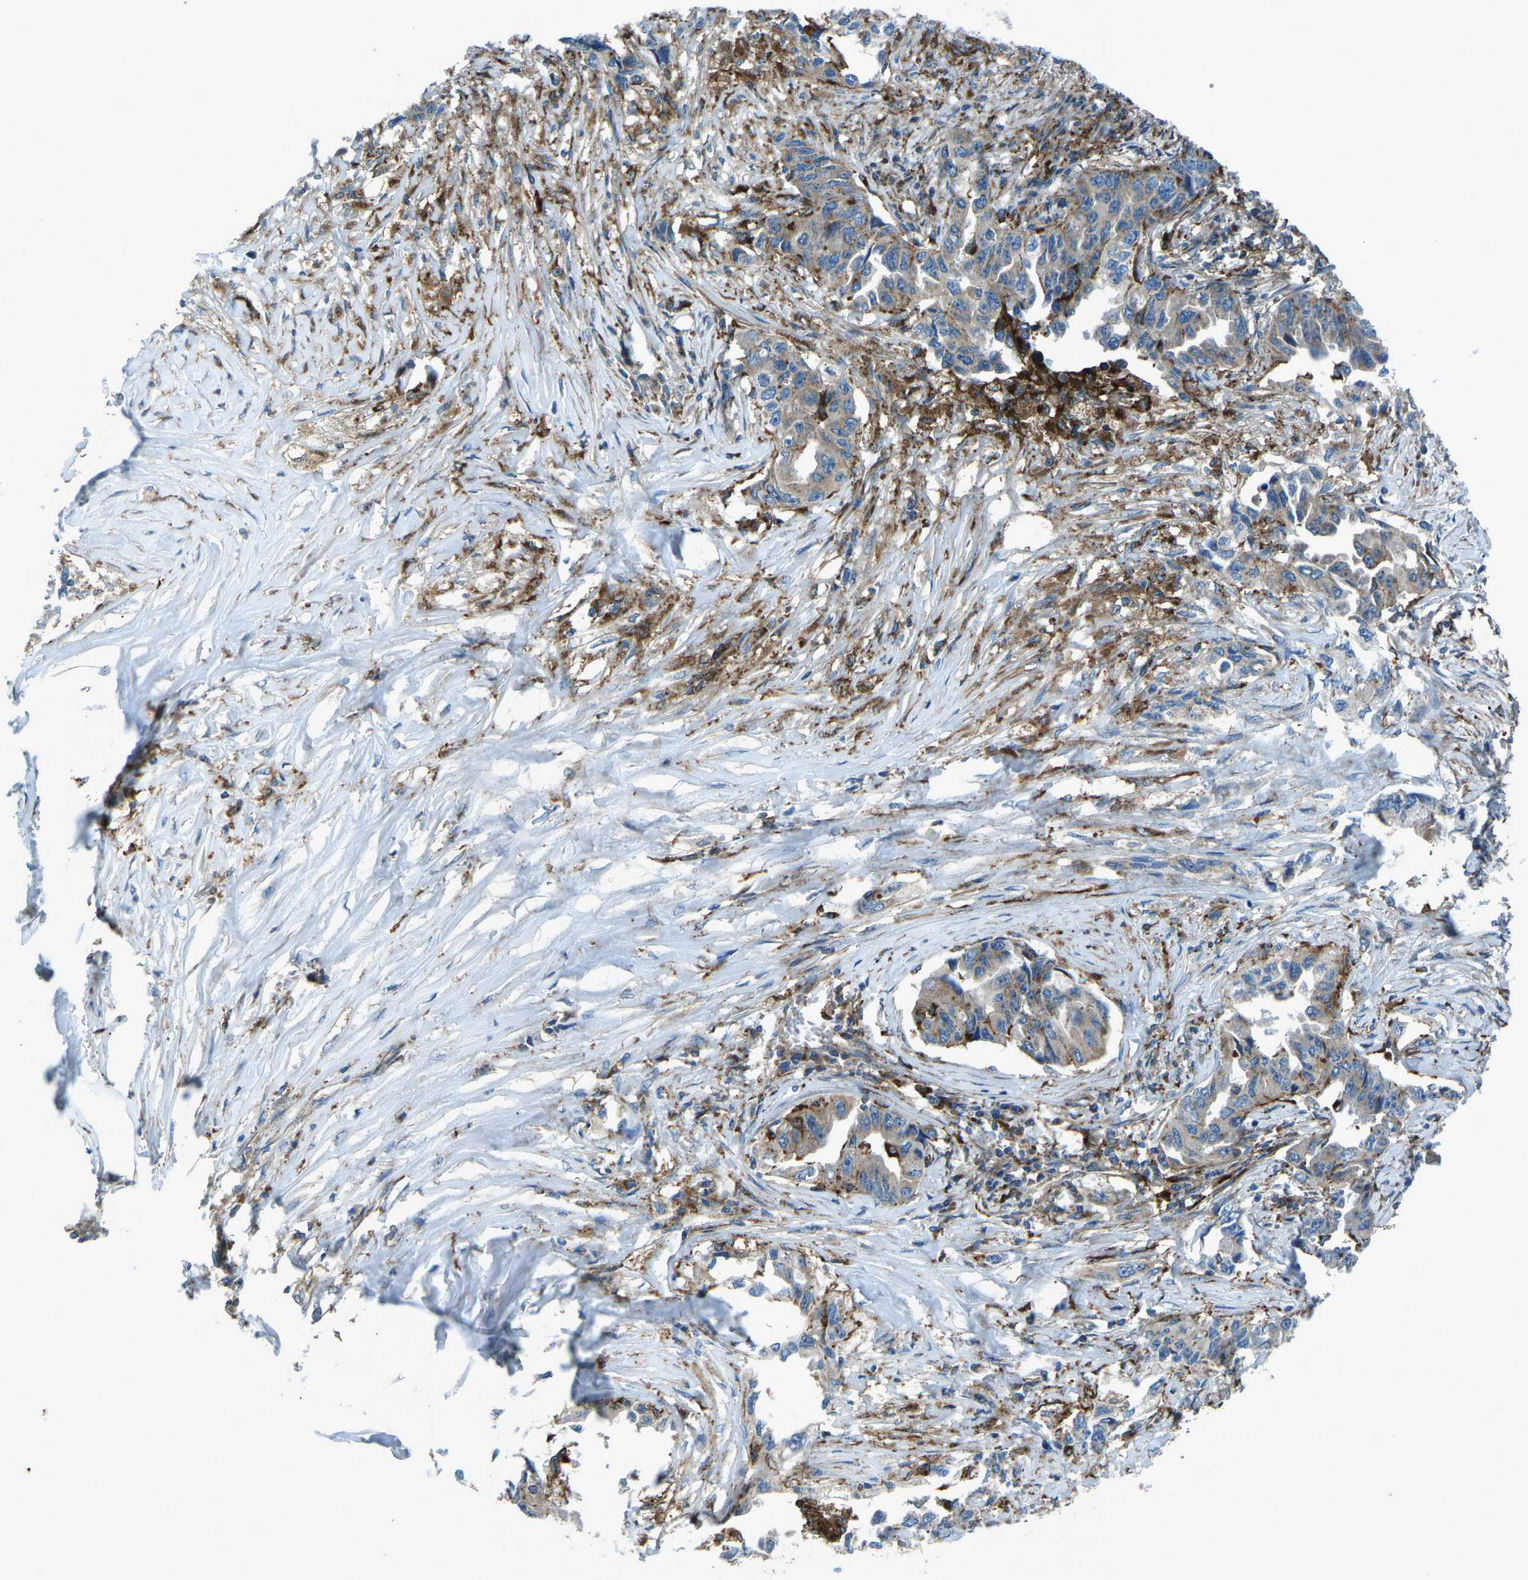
{"staining": {"intensity": "weak", "quantity": "25%-75%", "location": "cytoplasmic/membranous"}, "tissue": "lung cancer", "cell_type": "Tumor cells", "image_type": "cancer", "snomed": [{"axis": "morphology", "description": "Adenocarcinoma, NOS"}, {"axis": "topography", "description": "Lung"}], "caption": "Immunohistochemical staining of human adenocarcinoma (lung) shows low levels of weak cytoplasmic/membranous protein staining in approximately 25%-75% of tumor cells.", "gene": "CDK17", "patient": {"sex": "female", "age": 51}}